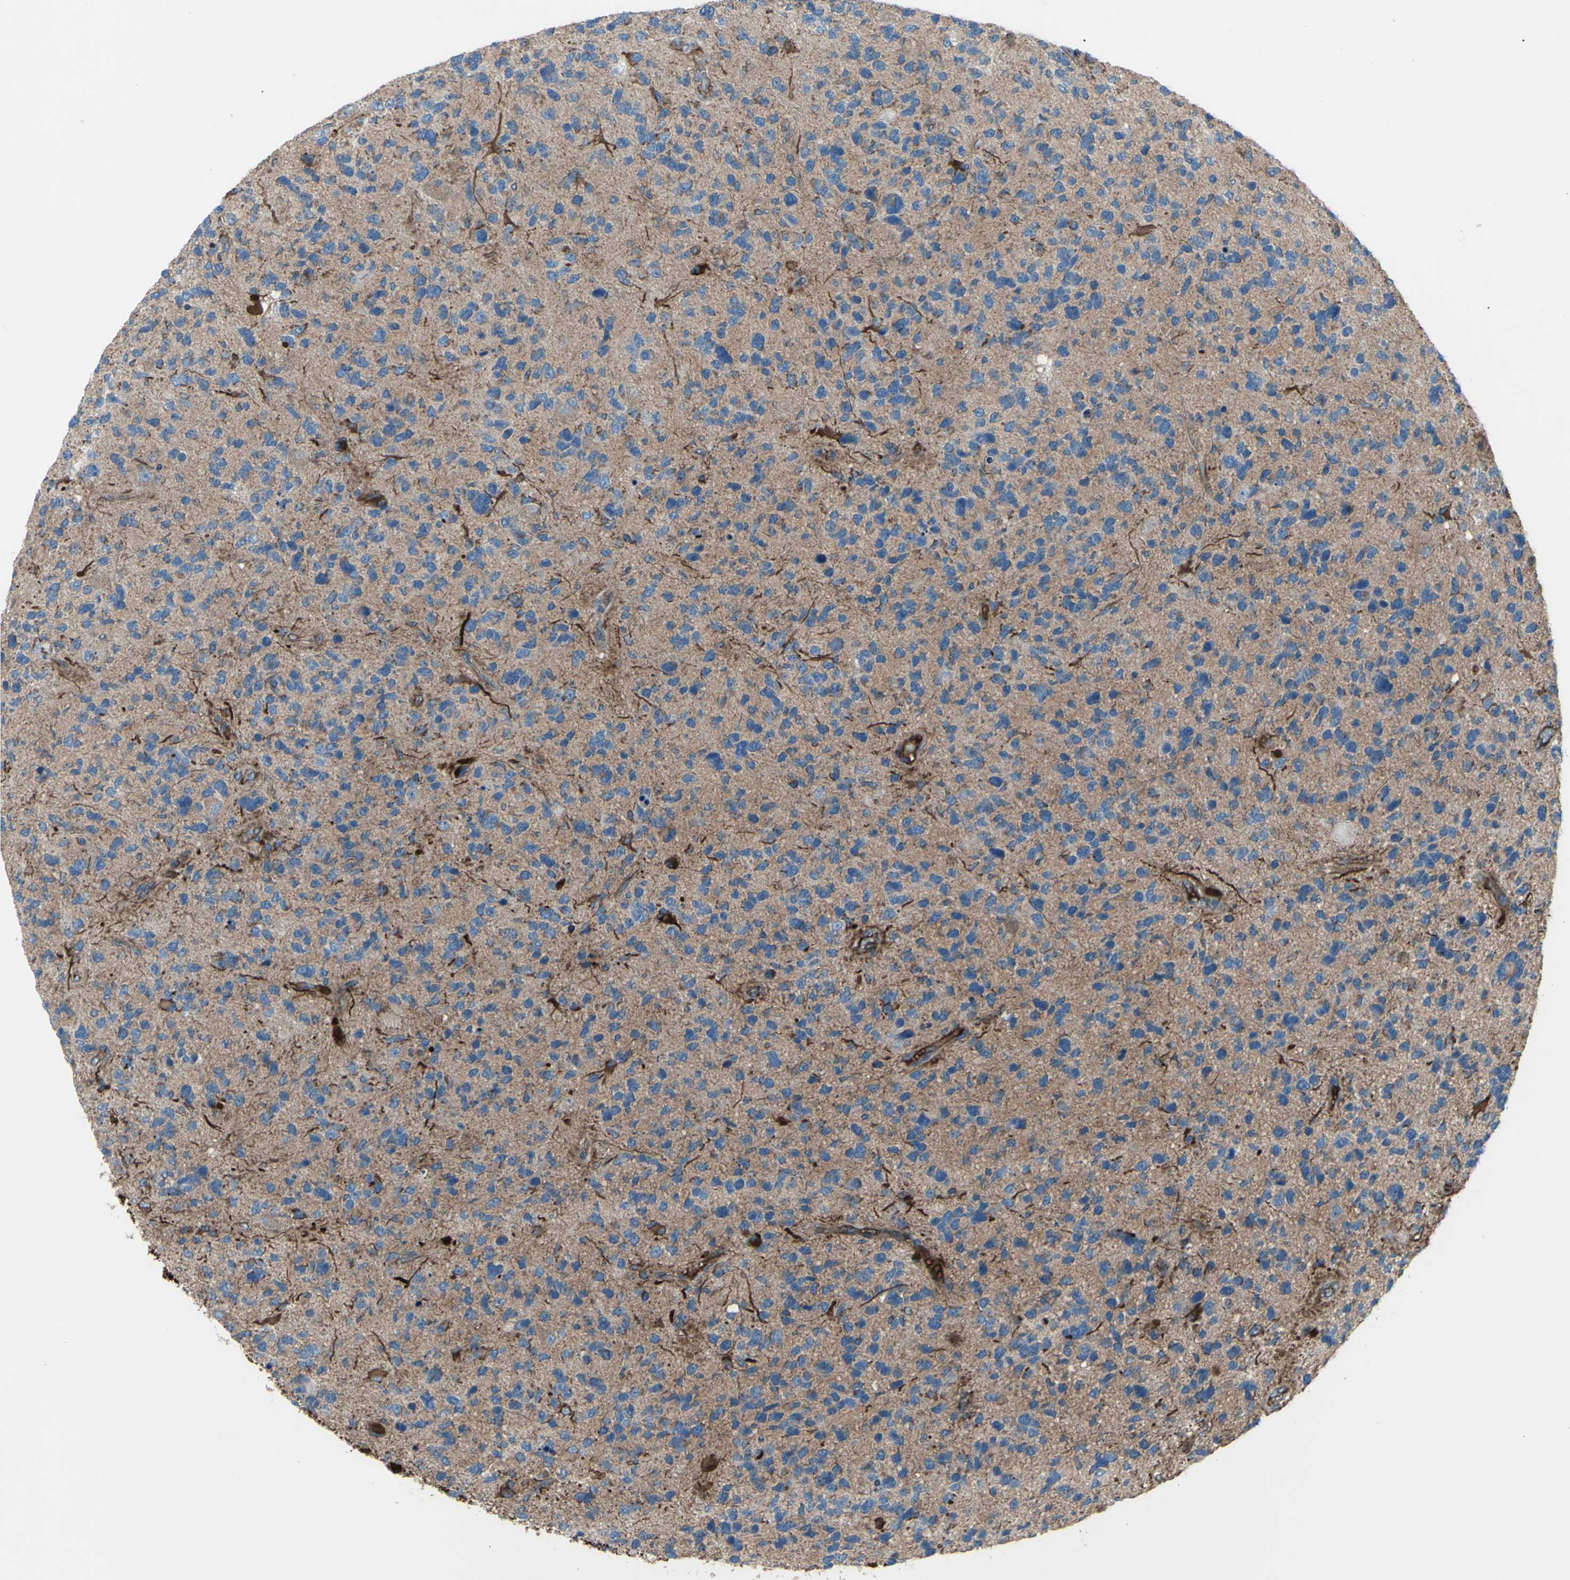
{"staining": {"intensity": "weak", "quantity": ">75%", "location": "cytoplasmic/membranous"}, "tissue": "glioma", "cell_type": "Tumor cells", "image_type": "cancer", "snomed": [{"axis": "morphology", "description": "Glioma, malignant, High grade"}, {"axis": "topography", "description": "Brain"}], "caption": "IHC (DAB (3,3'-diaminobenzidine)) staining of human glioma demonstrates weak cytoplasmic/membranous protein staining in about >75% of tumor cells.", "gene": "EMC7", "patient": {"sex": "female", "age": 58}}